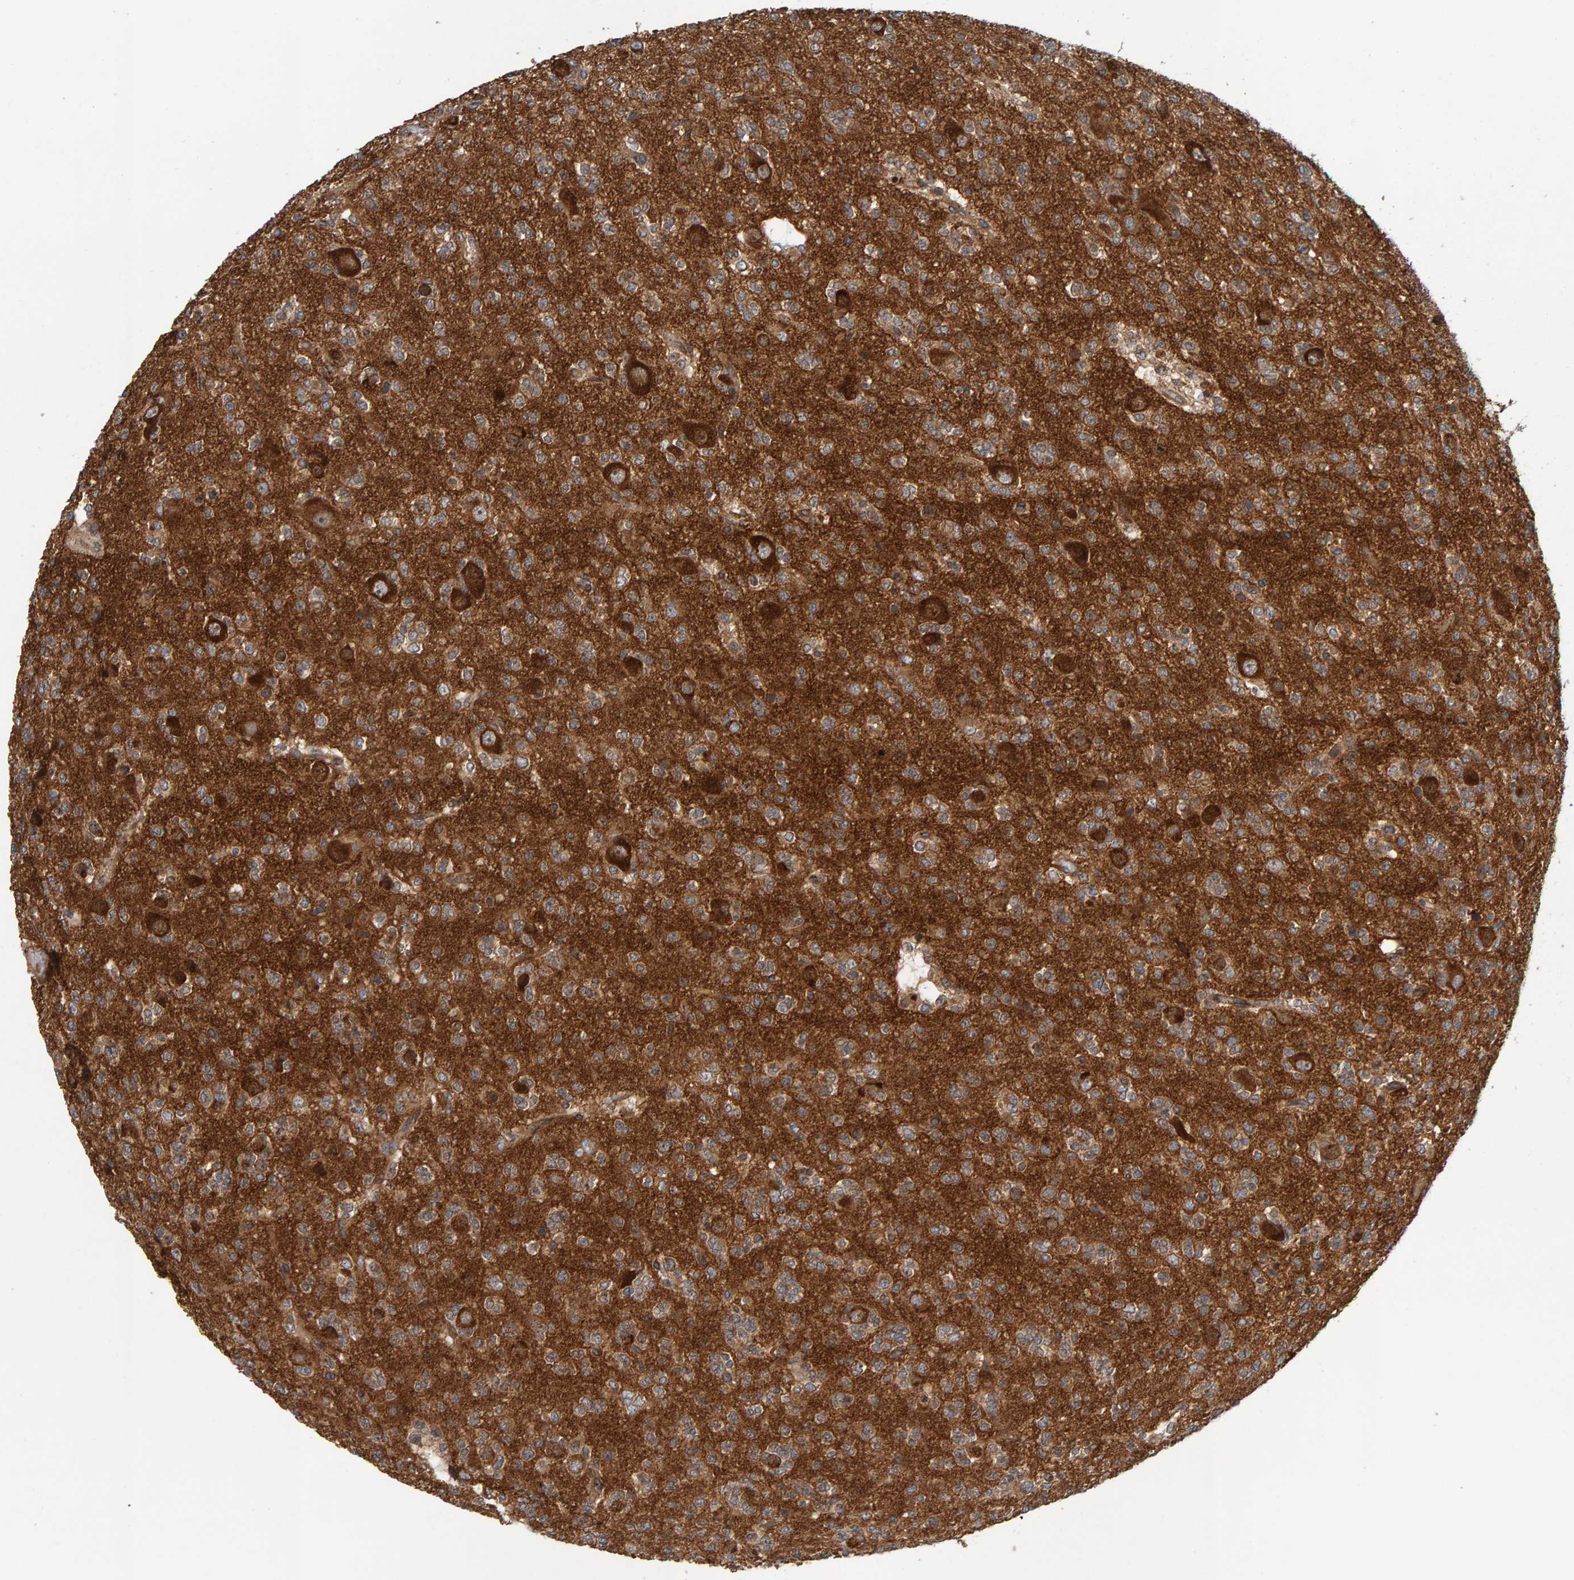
{"staining": {"intensity": "moderate", "quantity": ">75%", "location": "cytoplasmic/membranous"}, "tissue": "glioma", "cell_type": "Tumor cells", "image_type": "cancer", "snomed": [{"axis": "morphology", "description": "Glioma, malignant, Low grade"}, {"axis": "topography", "description": "Brain"}], "caption": "Protein staining by immunohistochemistry displays moderate cytoplasmic/membranous expression in about >75% of tumor cells in glioma. (DAB (3,3'-diaminobenzidine) IHC, brown staining for protein, blue staining for nuclei).", "gene": "BAIAP2", "patient": {"sex": "male", "age": 38}}